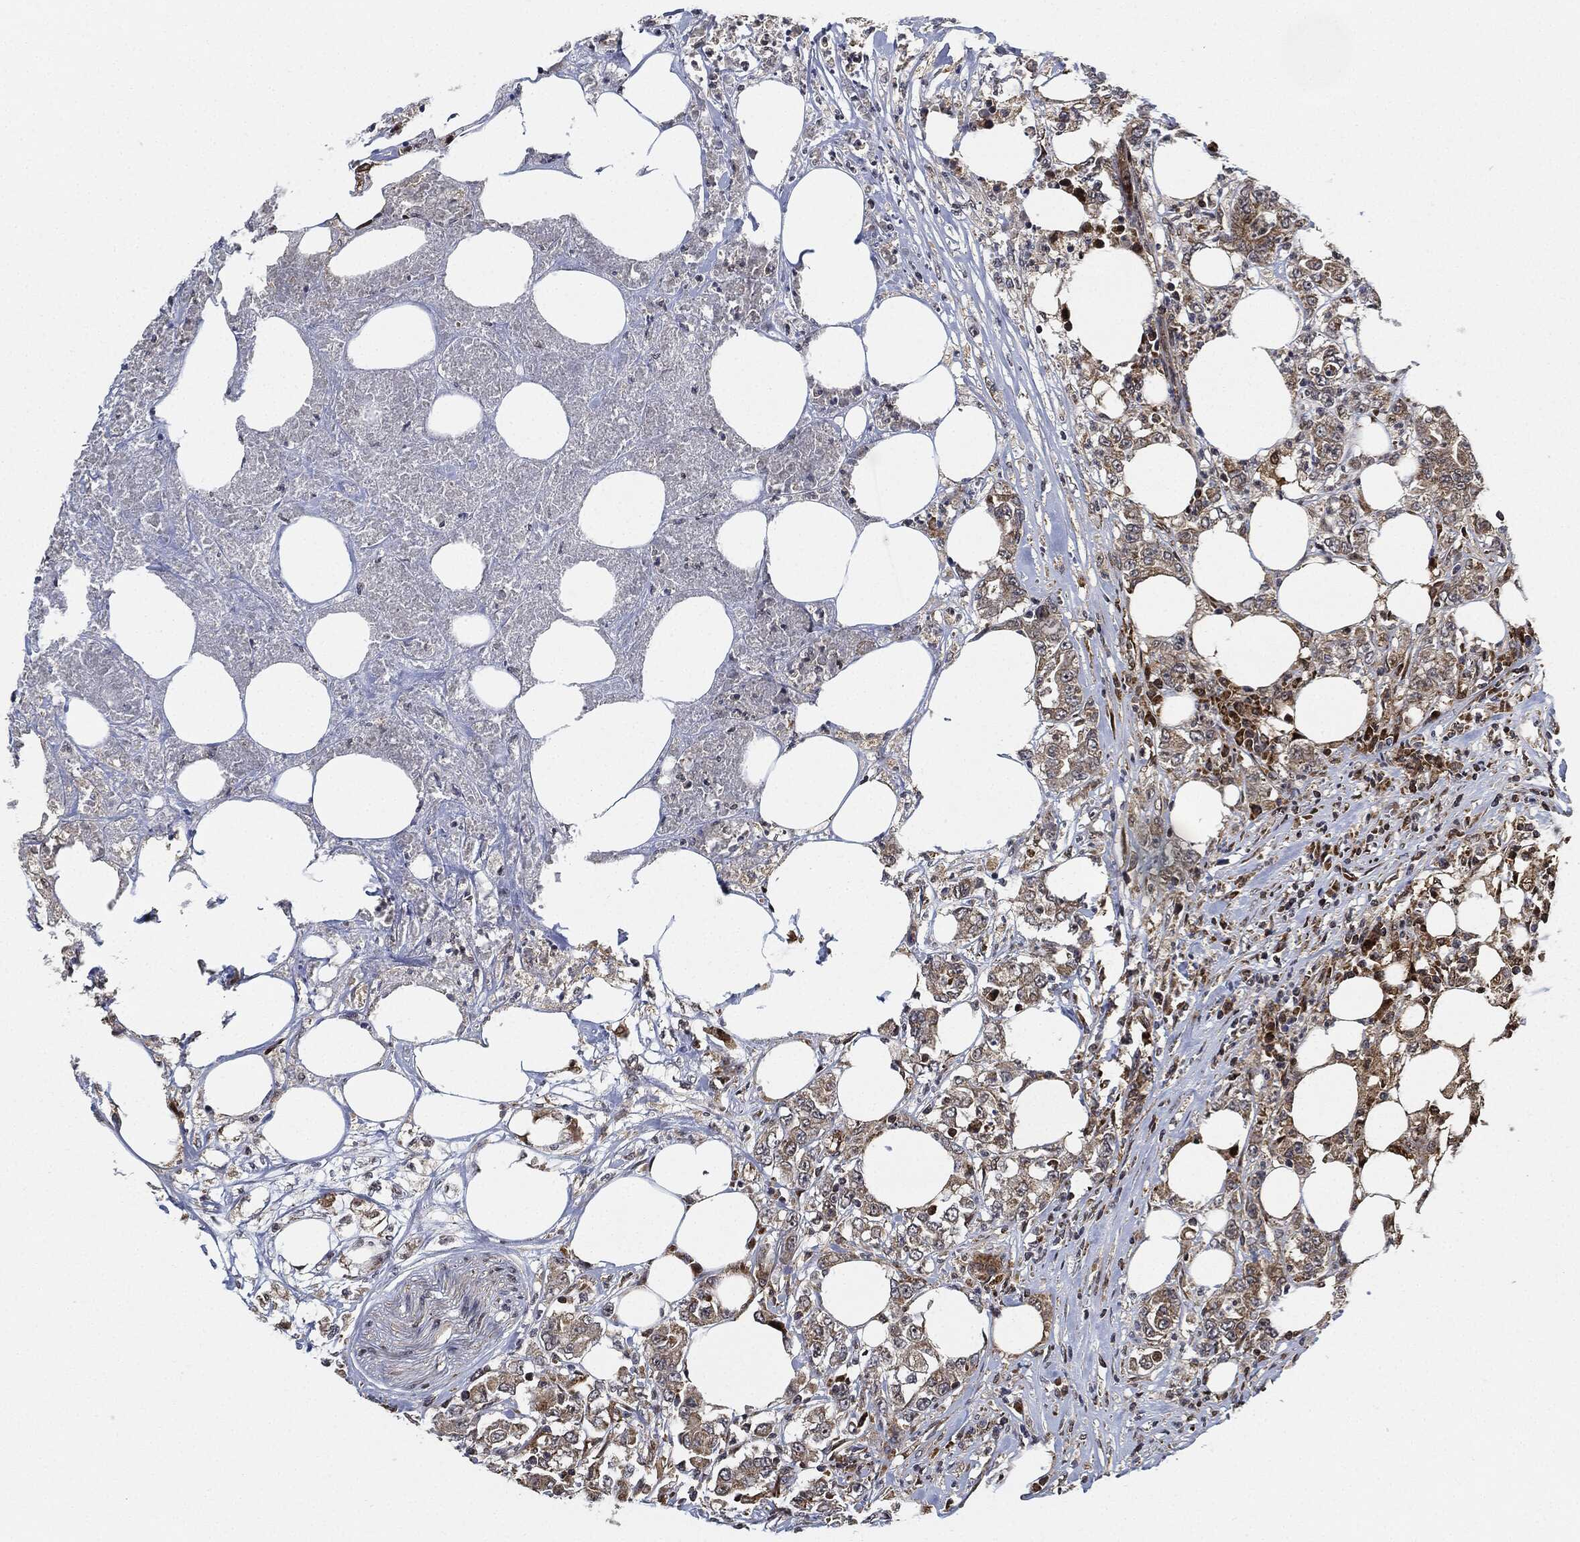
{"staining": {"intensity": "weak", "quantity": "25%-75%", "location": "cytoplasmic/membranous"}, "tissue": "colorectal cancer", "cell_type": "Tumor cells", "image_type": "cancer", "snomed": [{"axis": "morphology", "description": "Adenocarcinoma, NOS"}, {"axis": "topography", "description": "Colon"}], "caption": "Protein expression by IHC displays weak cytoplasmic/membranous expression in about 25%-75% of tumor cells in colorectal adenocarcinoma. The staining was performed using DAB (3,3'-diaminobenzidine), with brown indicating positive protein expression. Nuclei are stained blue with hematoxylin.", "gene": "RNASEL", "patient": {"sex": "female", "age": 48}}